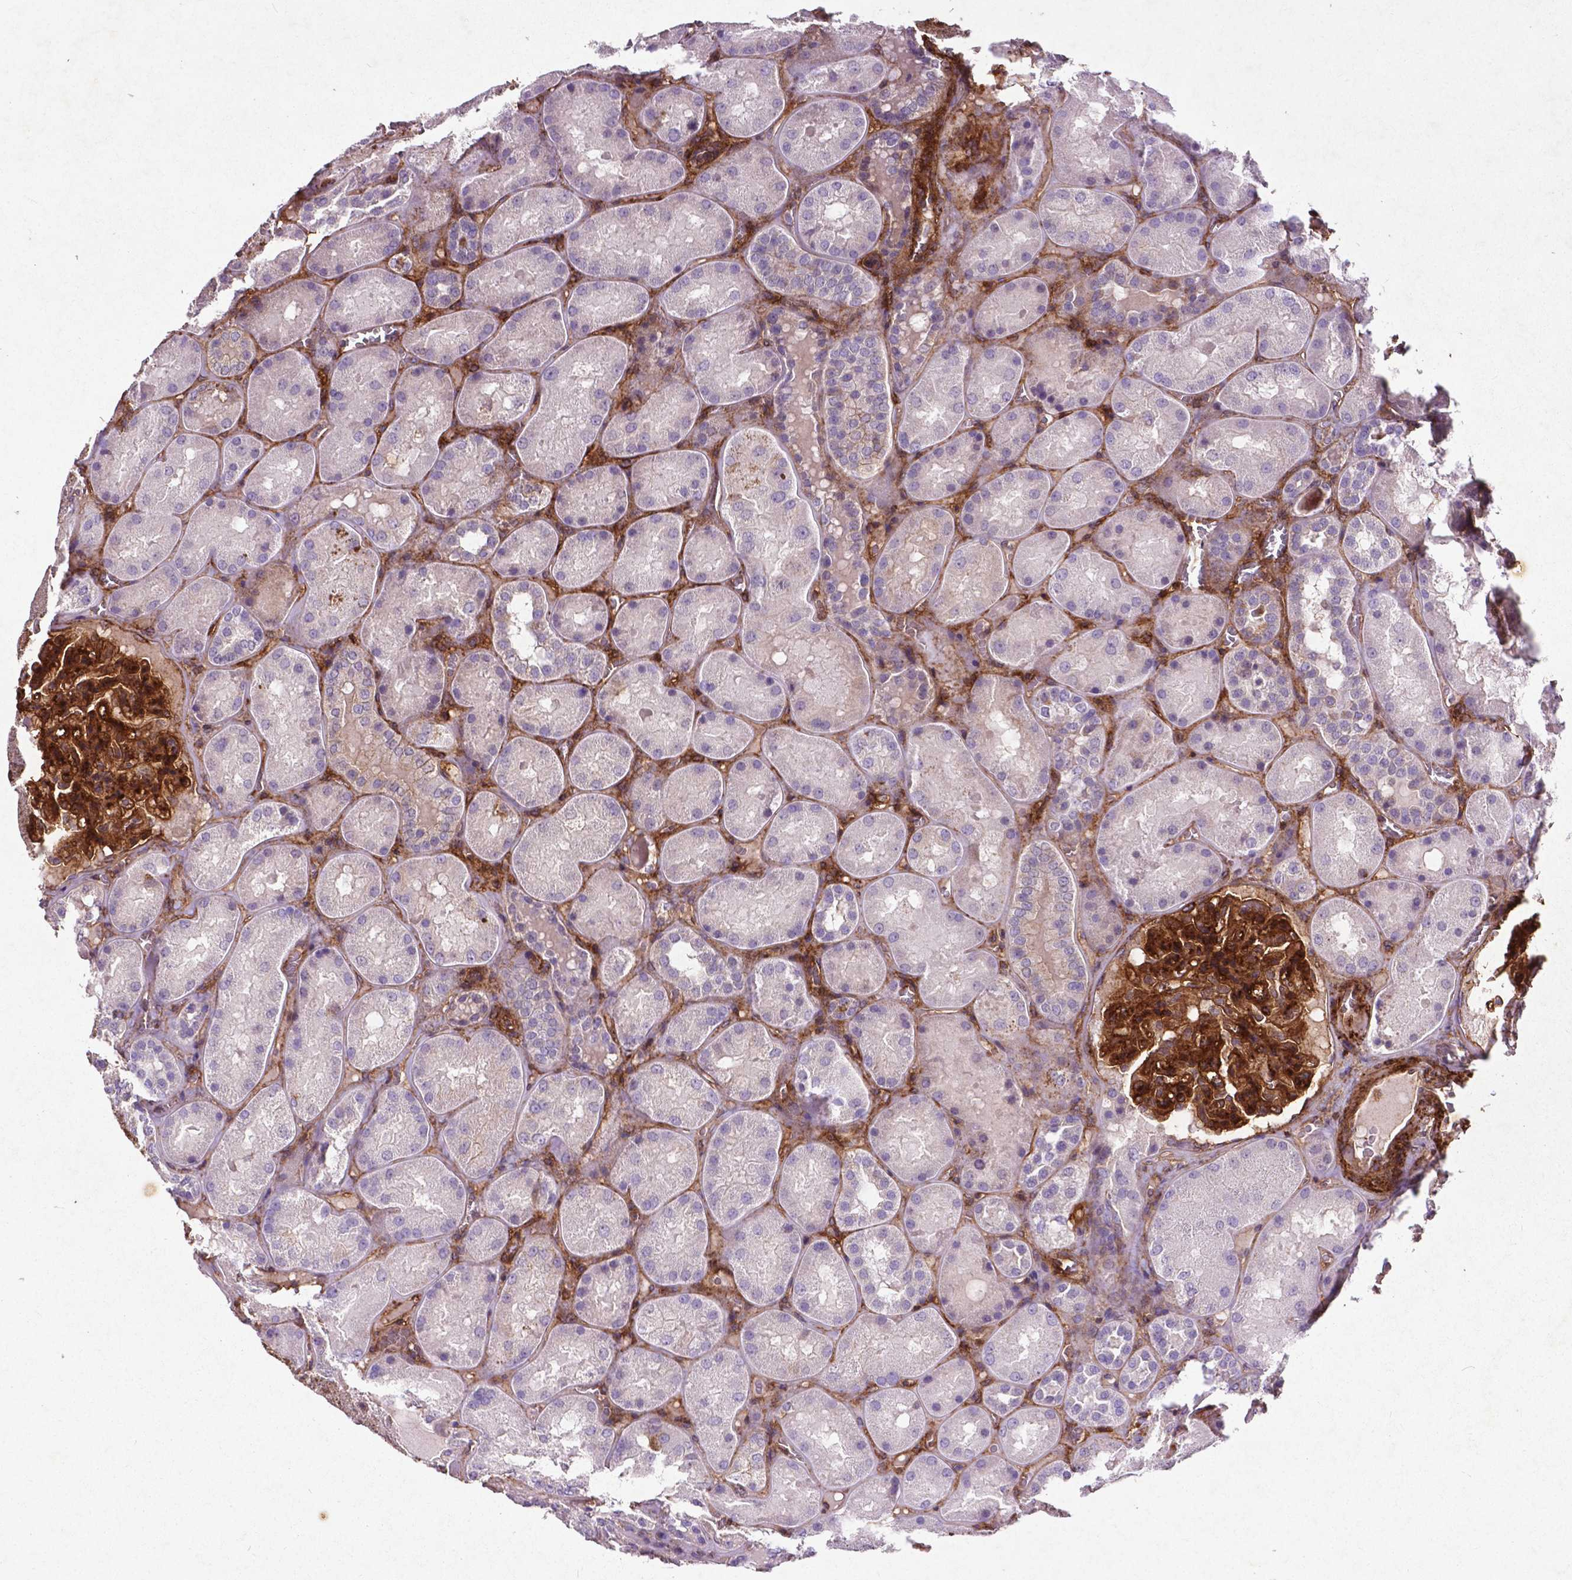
{"staining": {"intensity": "strong", "quantity": ">75%", "location": "cytoplasmic/membranous"}, "tissue": "kidney", "cell_type": "Cells in glomeruli", "image_type": "normal", "snomed": [{"axis": "morphology", "description": "Normal tissue, NOS"}, {"axis": "topography", "description": "Kidney"}], "caption": "Protein expression by immunohistochemistry demonstrates strong cytoplasmic/membranous positivity in about >75% of cells in glomeruli in normal kidney.", "gene": "RRAS", "patient": {"sex": "male", "age": 73}}